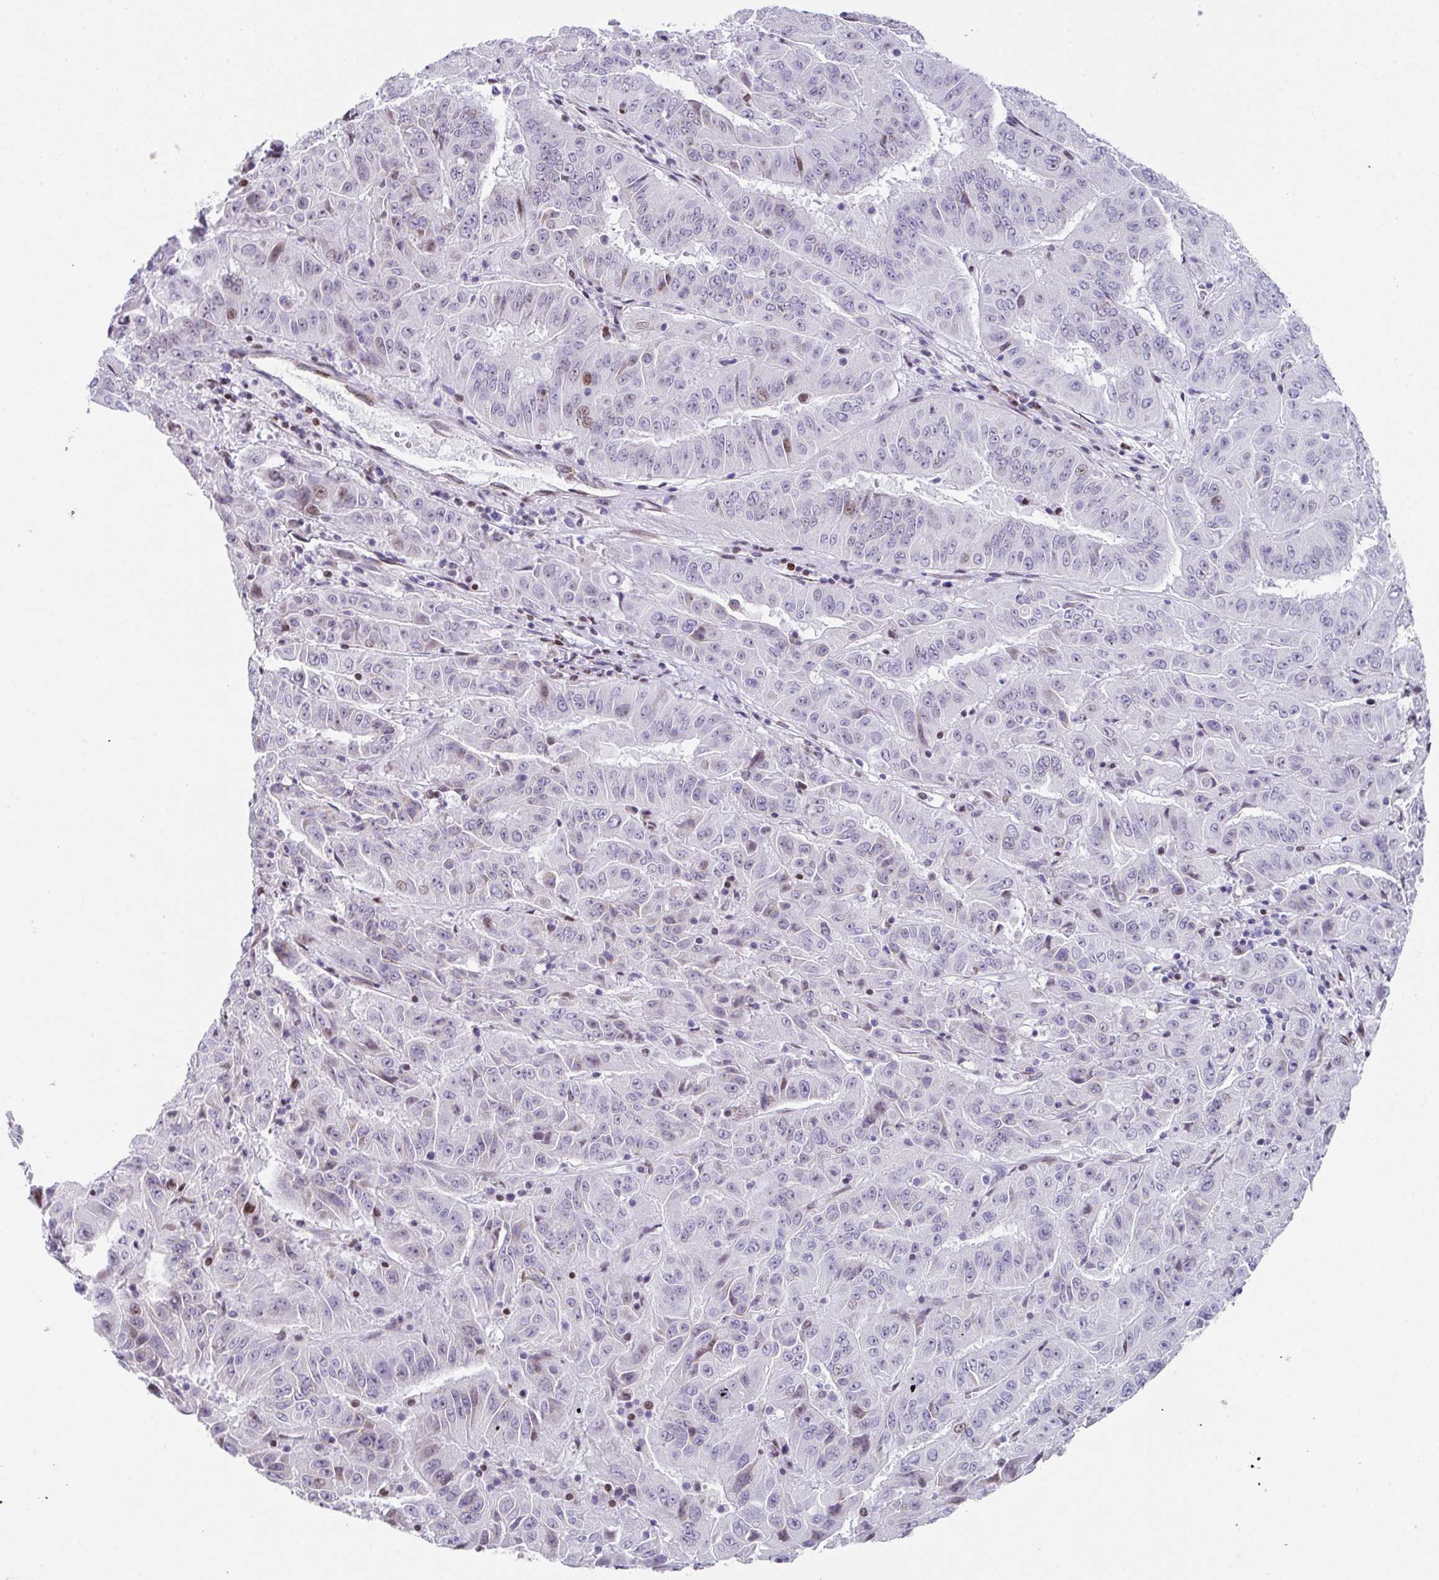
{"staining": {"intensity": "moderate", "quantity": "<25%", "location": "nuclear"}, "tissue": "pancreatic cancer", "cell_type": "Tumor cells", "image_type": "cancer", "snomed": [{"axis": "morphology", "description": "Adenocarcinoma, NOS"}, {"axis": "topography", "description": "Pancreas"}], "caption": "Protein expression analysis of pancreatic adenocarcinoma reveals moderate nuclear expression in about <25% of tumor cells.", "gene": "TCF3", "patient": {"sex": "male", "age": 63}}